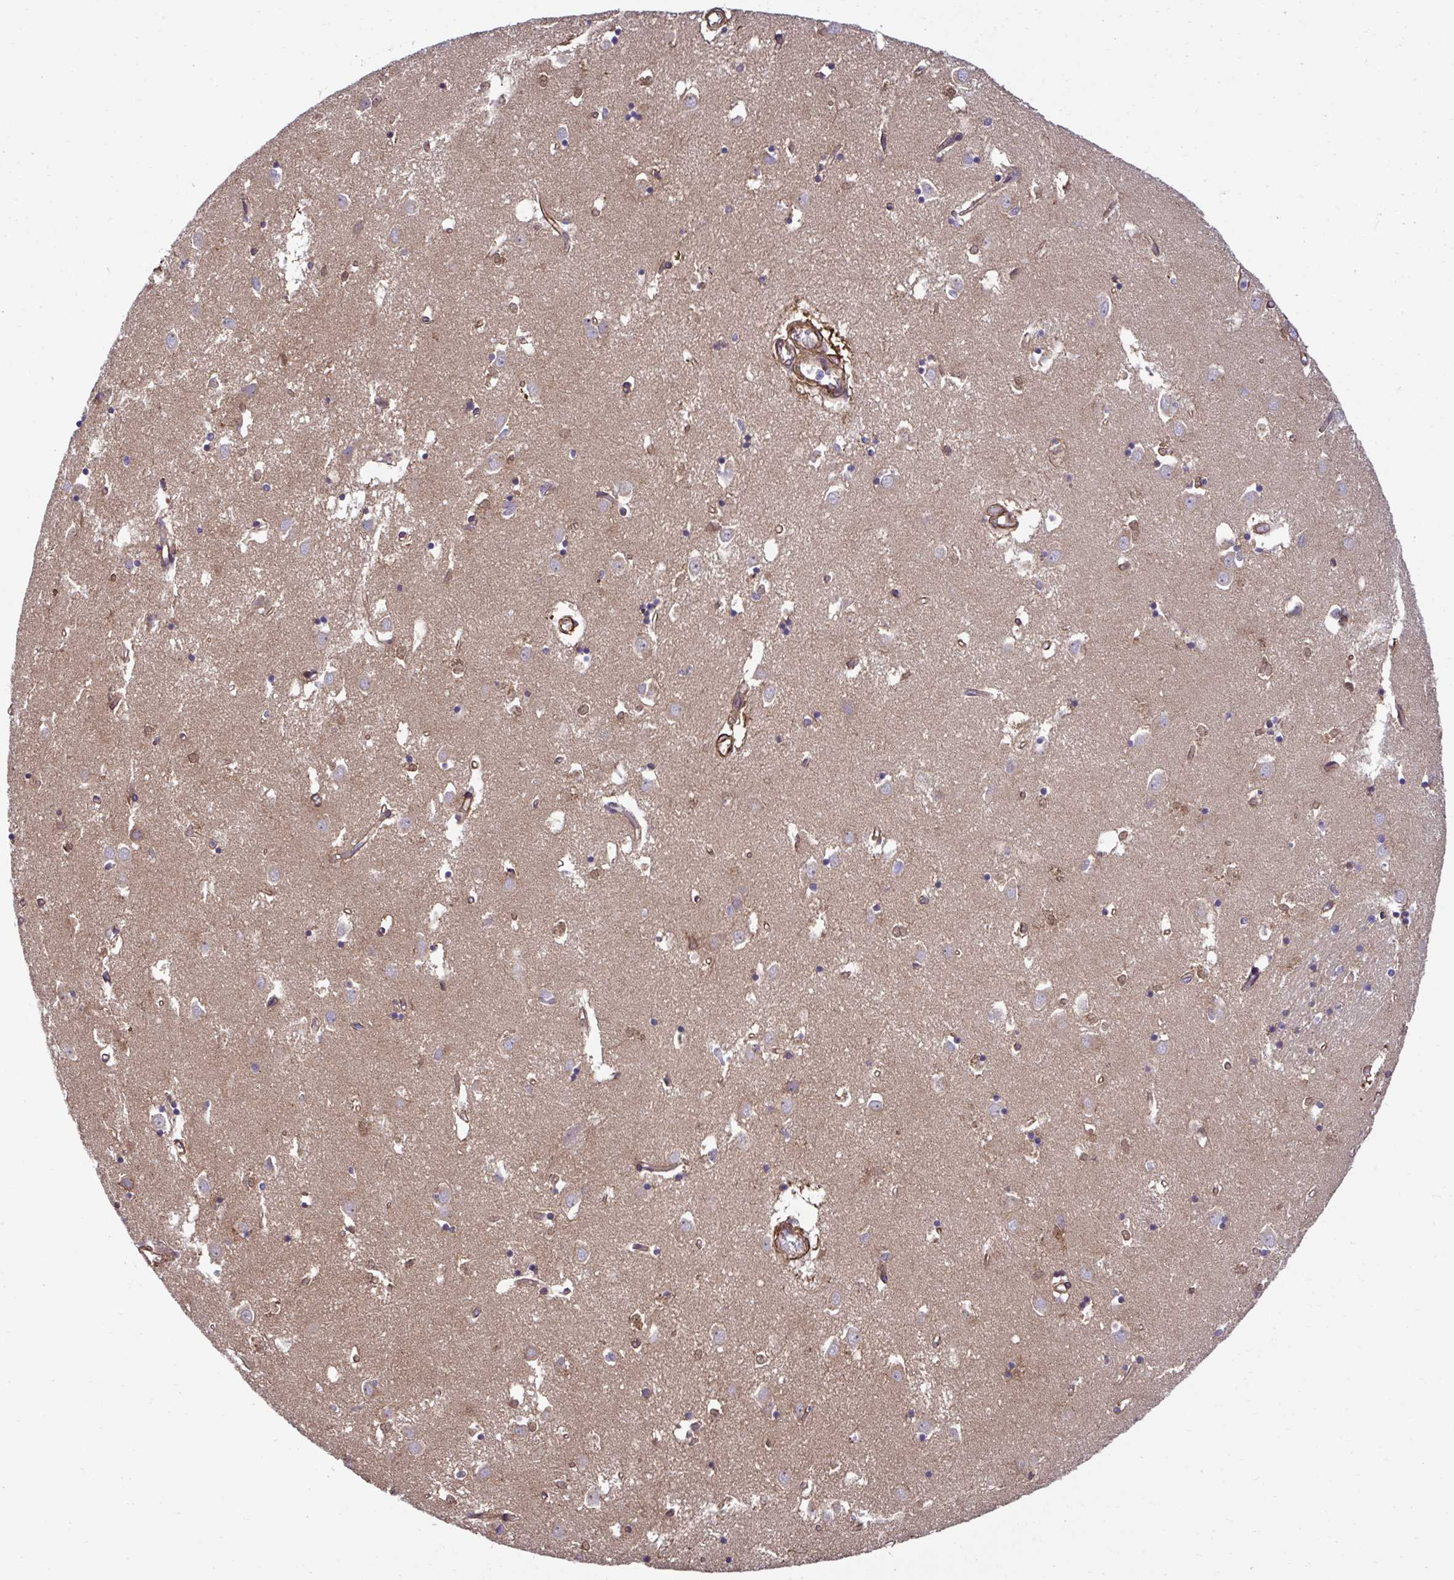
{"staining": {"intensity": "moderate", "quantity": "<25%", "location": "cytoplasmic/membranous"}, "tissue": "caudate", "cell_type": "Glial cells", "image_type": "normal", "snomed": [{"axis": "morphology", "description": "Normal tissue, NOS"}, {"axis": "topography", "description": "Lateral ventricle wall"}], "caption": "Immunohistochemical staining of normal caudate exhibits <25% levels of moderate cytoplasmic/membranous protein positivity in about <25% of glial cells. (DAB = brown stain, brightfield microscopy at high magnification).", "gene": "TRIM52", "patient": {"sex": "male", "age": 70}}